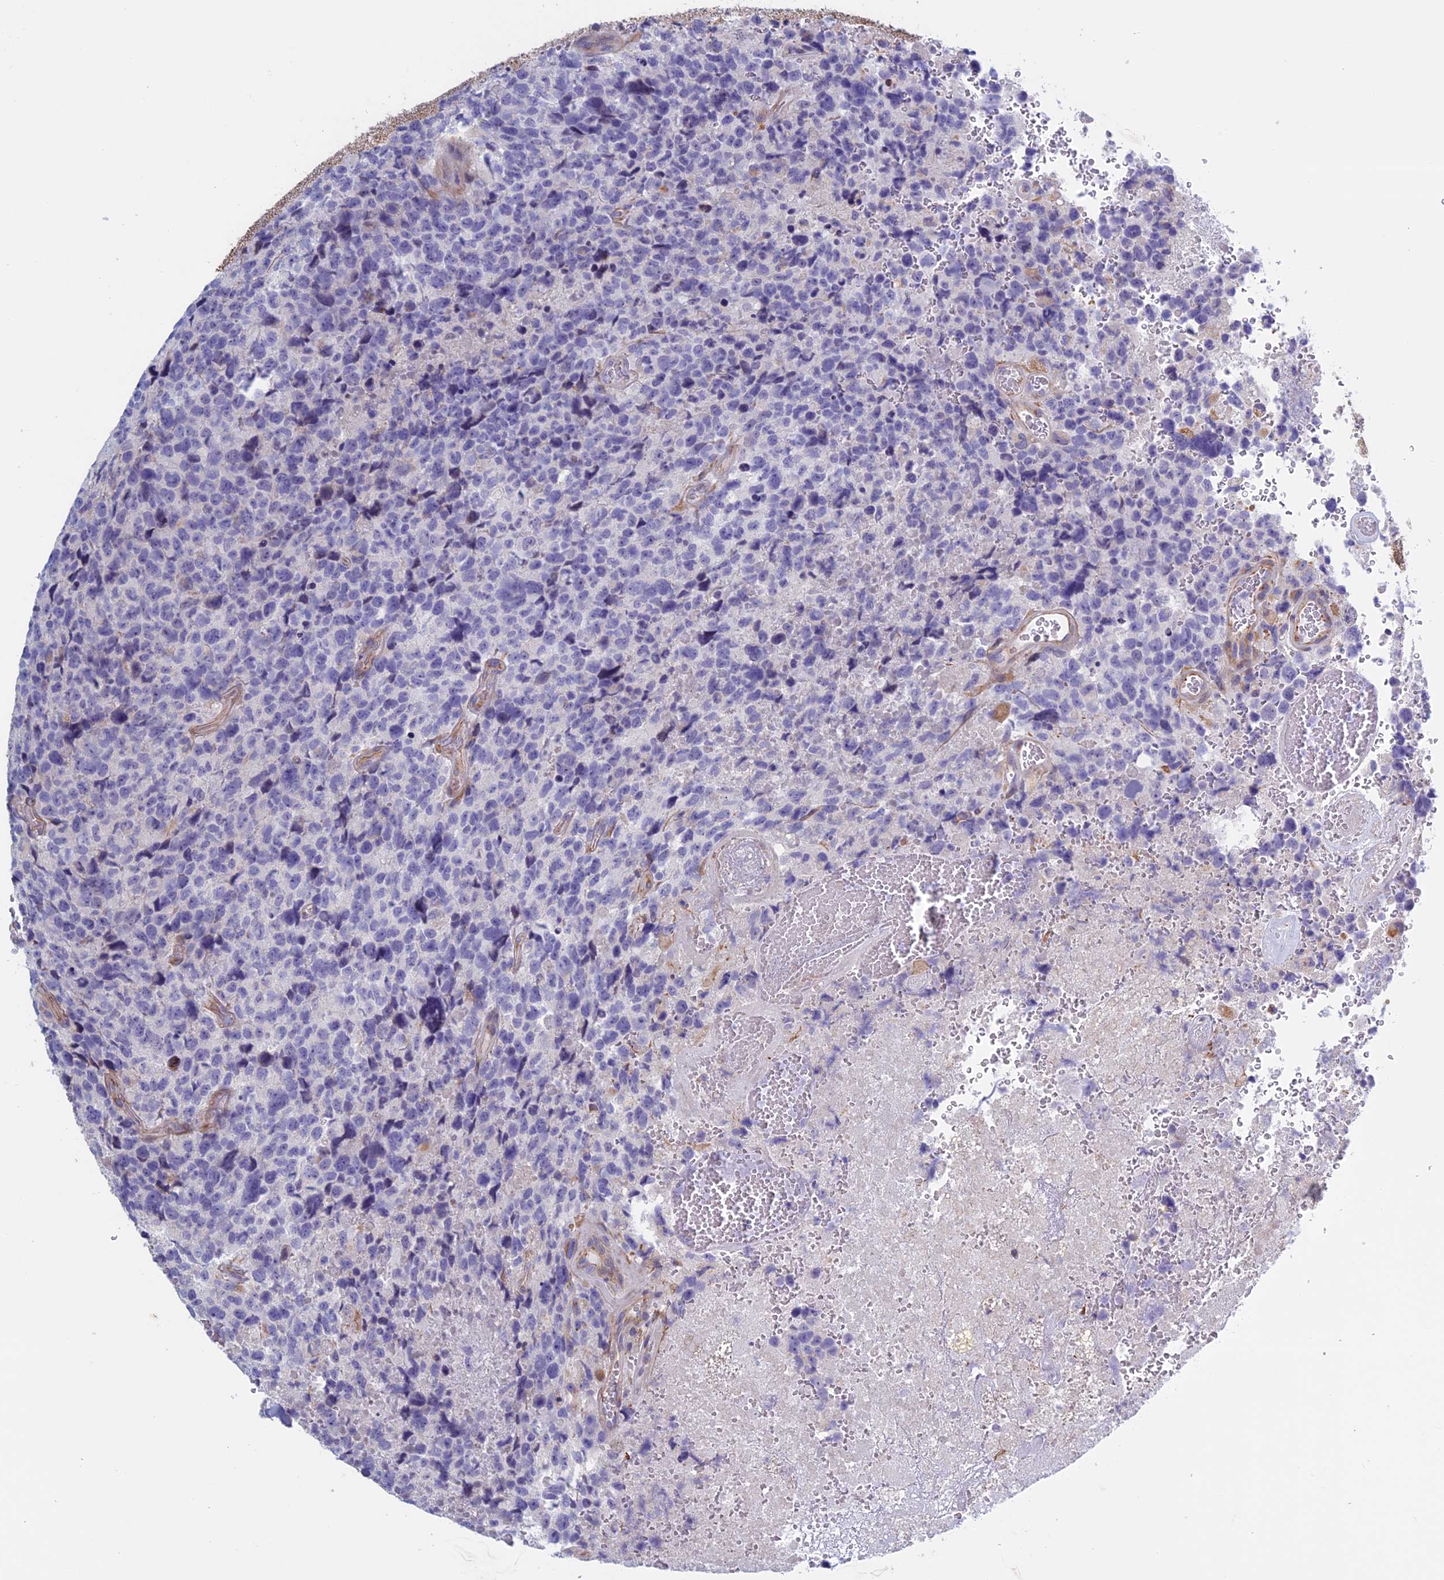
{"staining": {"intensity": "negative", "quantity": "none", "location": "none"}, "tissue": "glioma", "cell_type": "Tumor cells", "image_type": "cancer", "snomed": [{"axis": "morphology", "description": "Glioma, malignant, High grade"}, {"axis": "topography", "description": "Brain"}], "caption": "Glioma was stained to show a protein in brown. There is no significant staining in tumor cells. Nuclei are stained in blue.", "gene": "BCL2L10", "patient": {"sex": "male", "age": 69}}